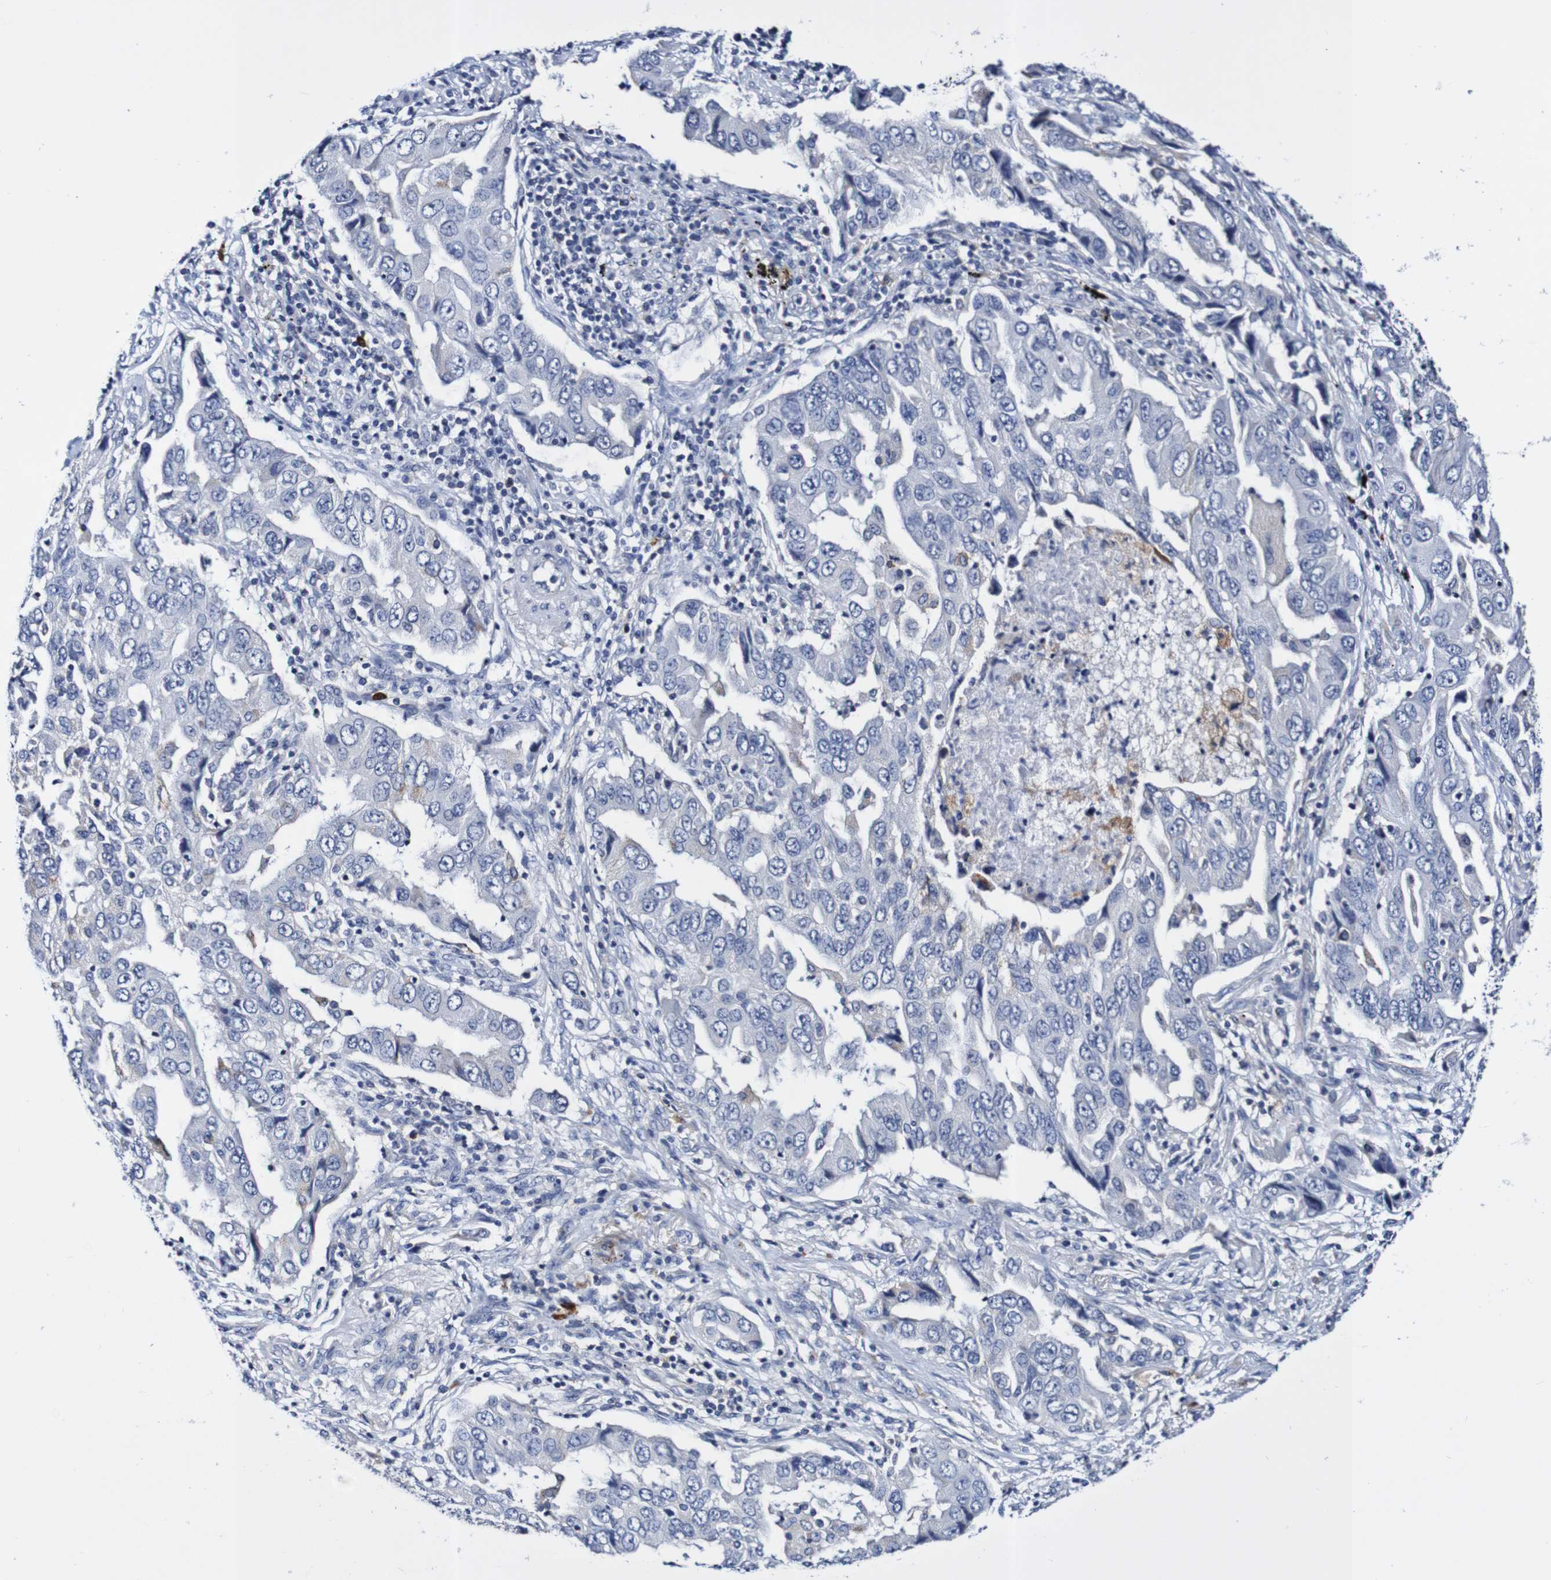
{"staining": {"intensity": "negative", "quantity": "none", "location": "none"}, "tissue": "lung cancer", "cell_type": "Tumor cells", "image_type": "cancer", "snomed": [{"axis": "morphology", "description": "Adenocarcinoma, NOS"}, {"axis": "topography", "description": "Lung"}], "caption": "Immunohistochemistry (IHC) image of human lung cancer (adenocarcinoma) stained for a protein (brown), which displays no staining in tumor cells.", "gene": "ACVR1C", "patient": {"sex": "female", "age": 65}}